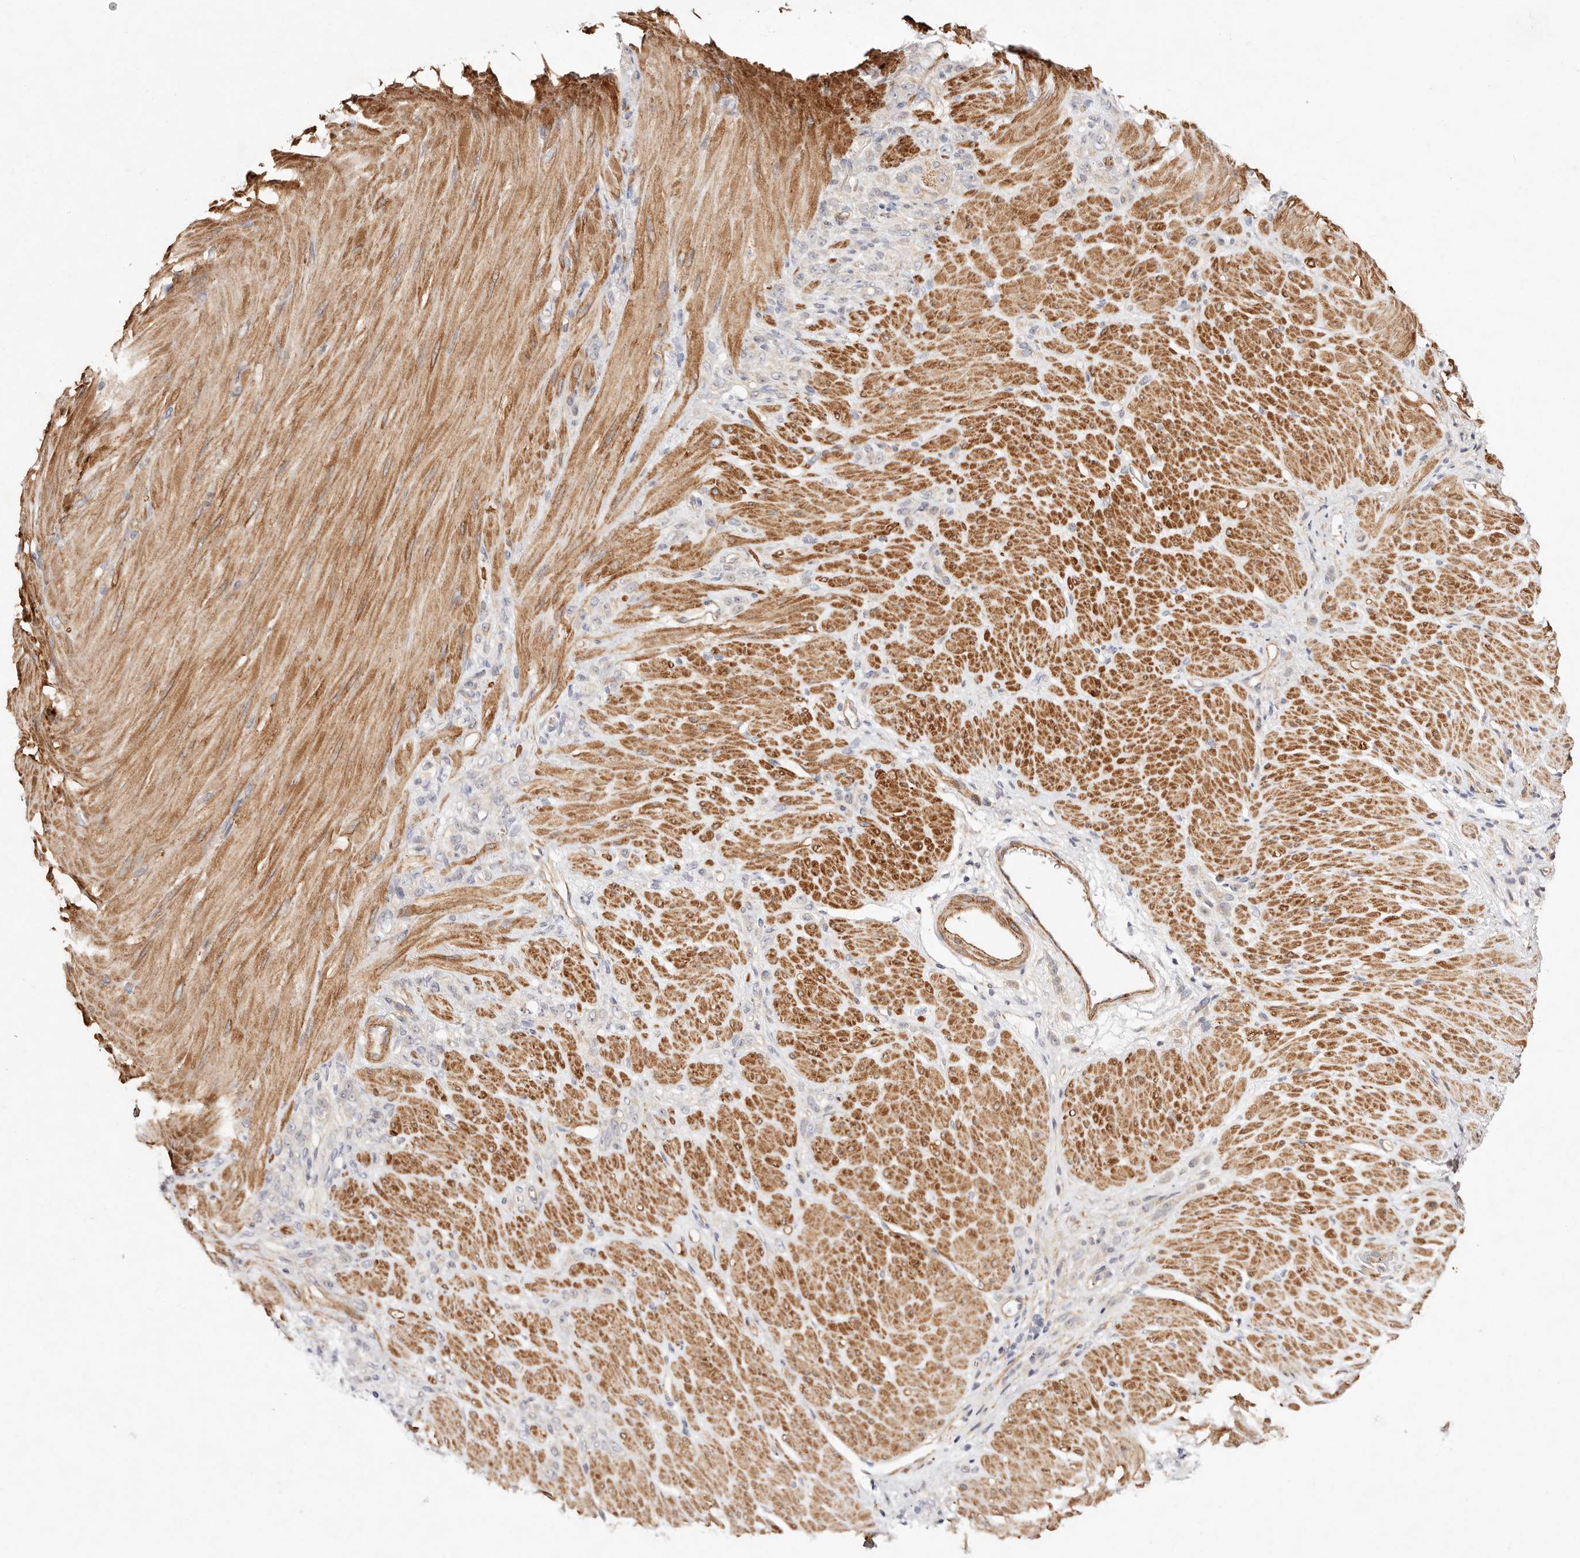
{"staining": {"intensity": "negative", "quantity": "none", "location": "none"}, "tissue": "stomach cancer", "cell_type": "Tumor cells", "image_type": "cancer", "snomed": [{"axis": "morphology", "description": "Normal tissue, NOS"}, {"axis": "morphology", "description": "Adenocarcinoma, NOS"}, {"axis": "topography", "description": "Stomach"}], "caption": "Tumor cells show no significant staining in stomach cancer (adenocarcinoma).", "gene": "MTMR11", "patient": {"sex": "male", "age": 82}}